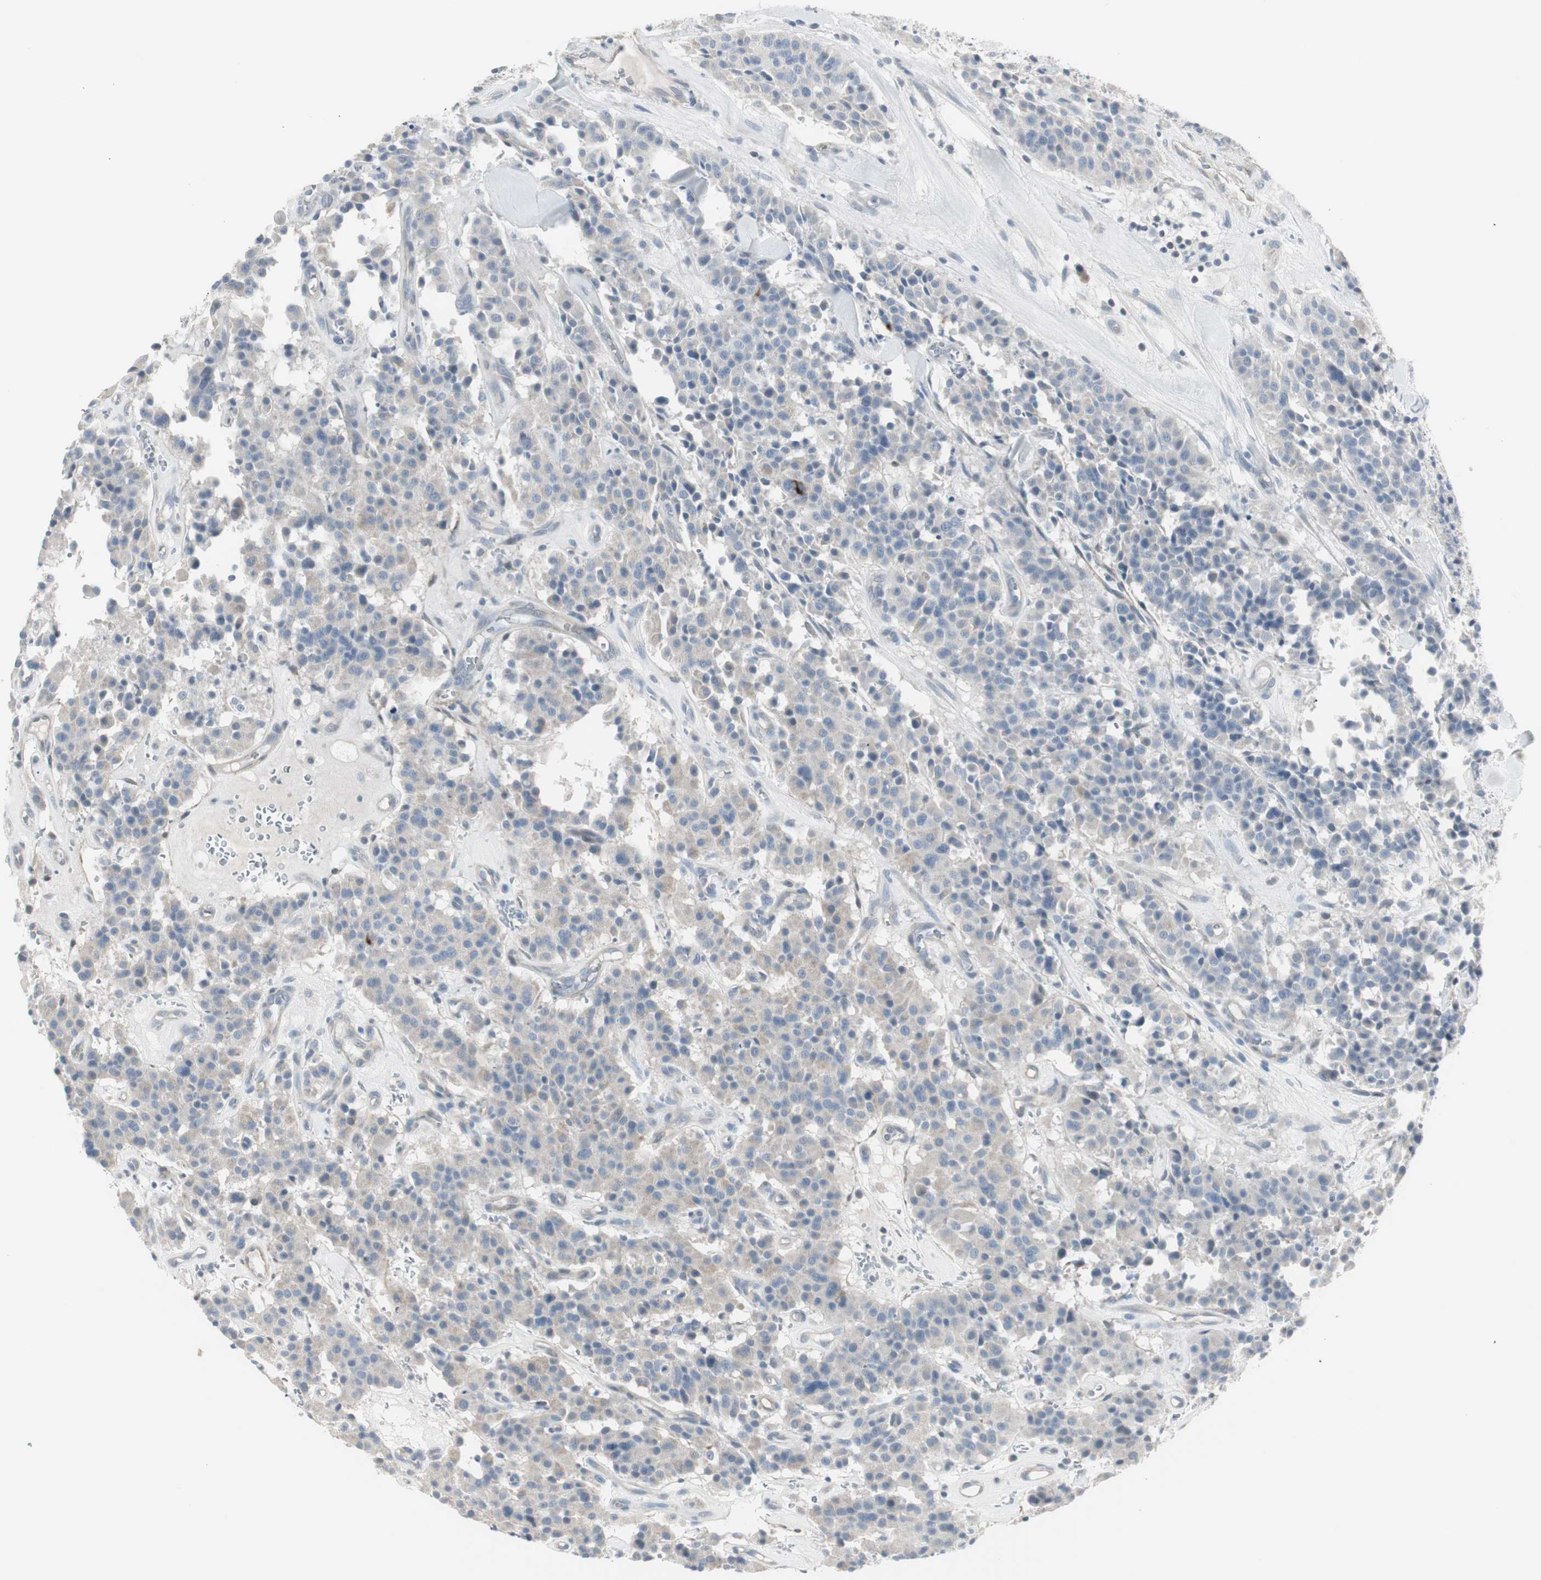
{"staining": {"intensity": "negative", "quantity": "none", "location": "none"}, "tissue": "carcinoid", "cell_type": "Tumor cells", "image_type": "cancer", "snomed": [{"axis": "morphology", "description": "Carcinoid, malignant, NOS"}, {"axis": "topography", "description": "Lung"}], "caption": "Immunohistochemistry (IHC) histopathology image of human carcinoid (malignant) stained for a protein (brown), which demonstrates no expression in tumor cells. The staining is performed using DAB (3,3'-diaminobenzidine) brown chromogen with nuclei counter-stained in using hematoxylin.", "gene": "DMPK", "patient": {"sex": "male", "age": 30}}